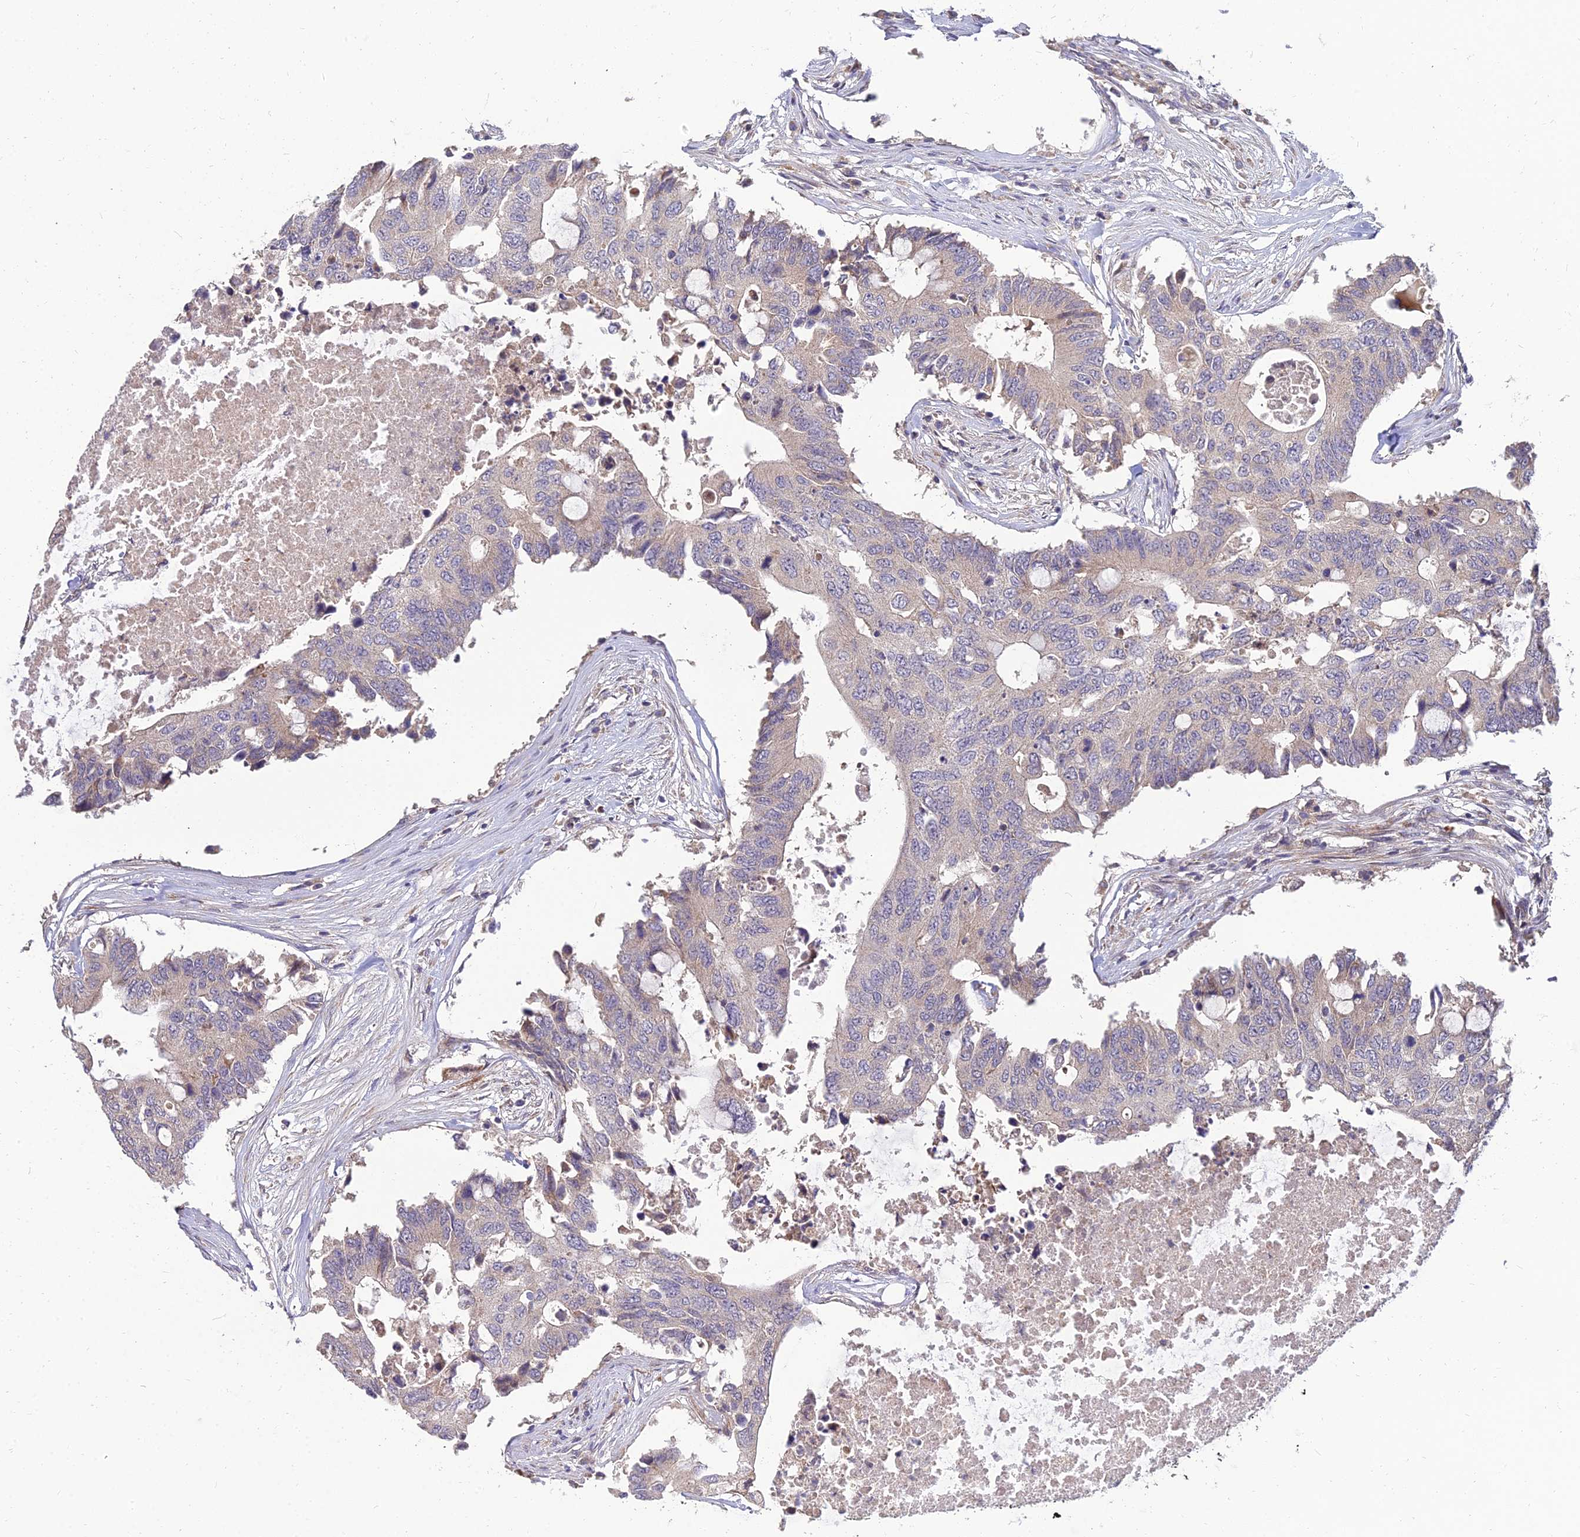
{"staining": {"intensity": "negative", "quantity": "none", "location": "none"}, "tissue": "colorectal cancer", "cell_type": "Tumor cells", "image_type": "cancer", "snomed": [{"axis": "morphology", "description": "Adenocarcinoma, NOS"}, {"axis": "topography", "description": "Colon"}], "caption": "Immunohistochemistry of human adenocarcinoma (colorectal) demonstrates no staining in tumor cells. (DAB immunohistochemistry (IHC) visualized using brightfield microscopy, high magnification).", "gene": "NPY", "patient": {"sex": "male", "age": 71}}